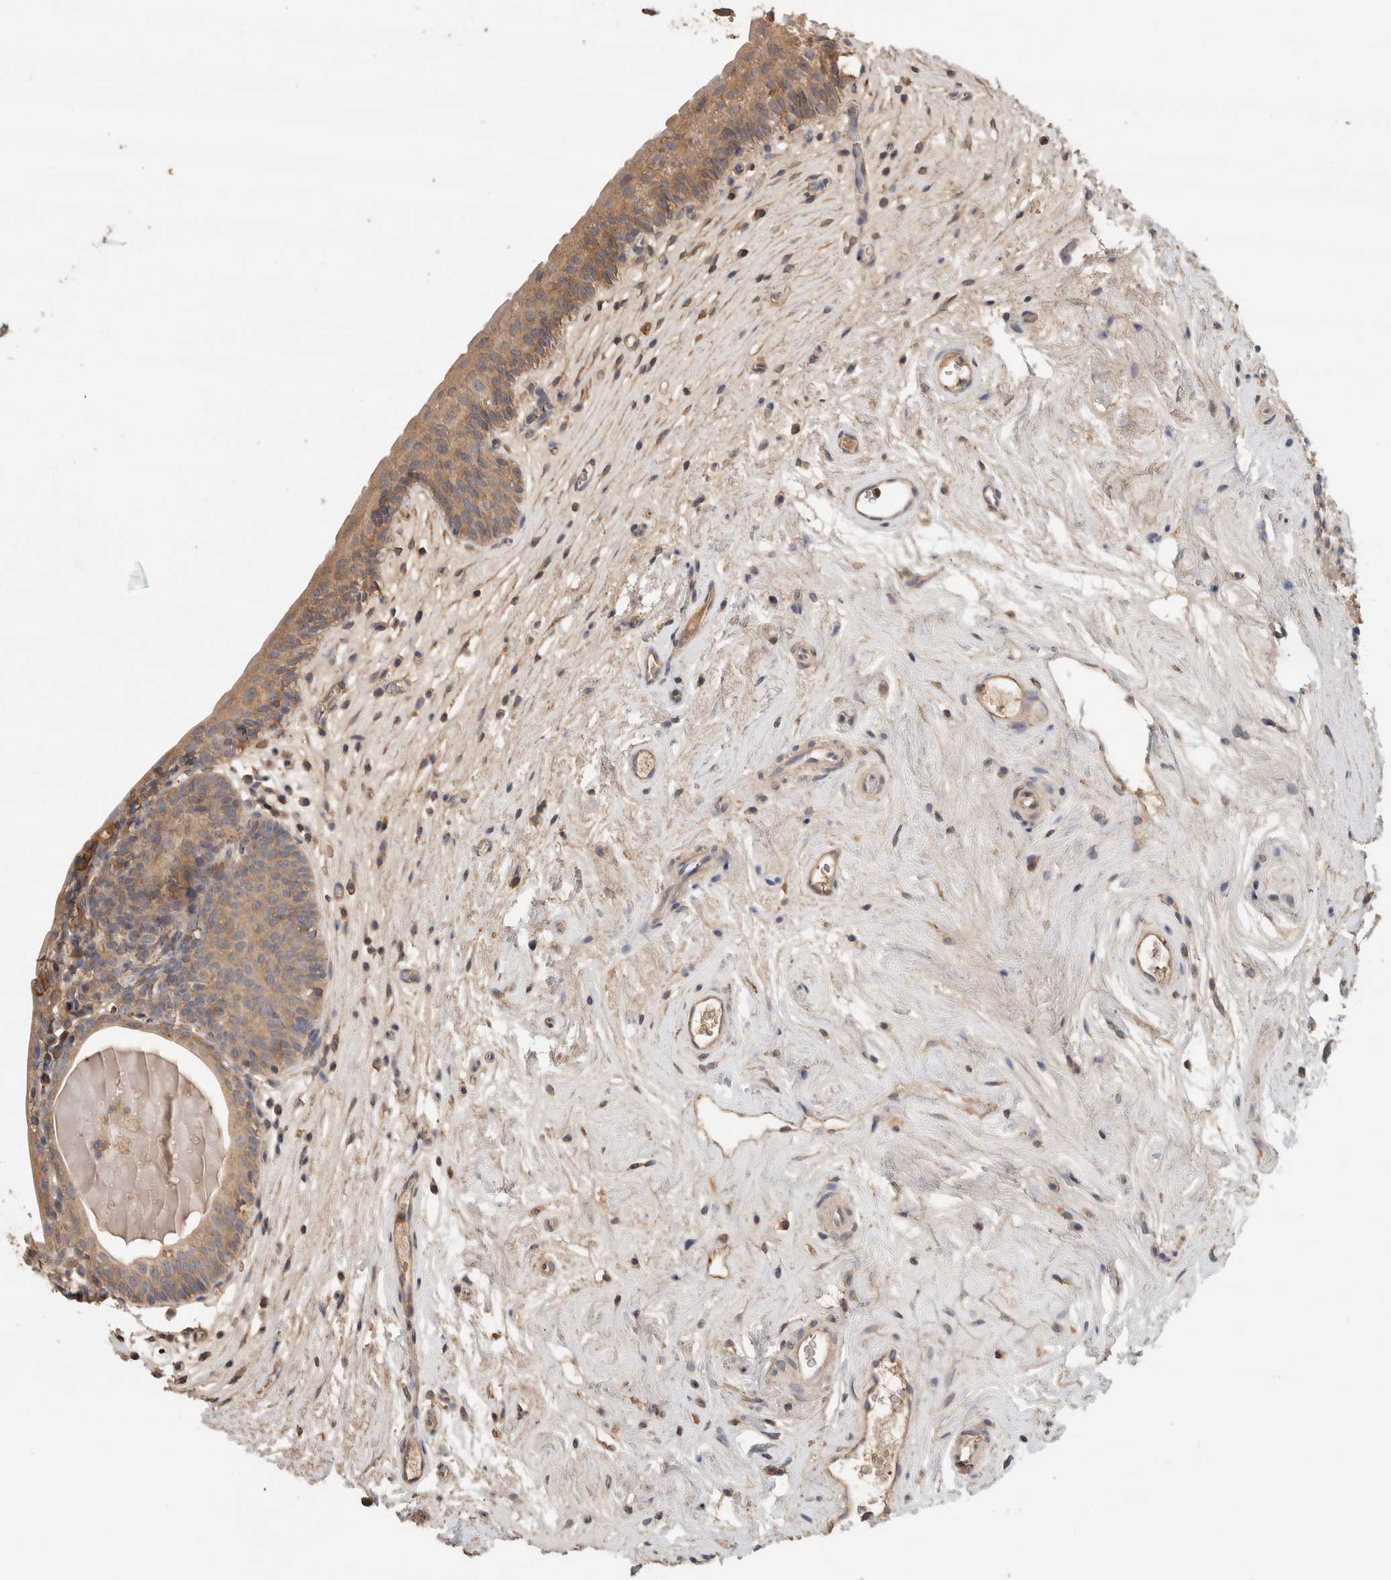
{"staining": {"intensity": "moderate", "quantity": "25%-75%", "location": "cytoplasmic/membranous"}, "tissue": "urinary bladder", "cell_type": "Urothelial cells", "image_type": "normal", "snomed": [{"axis": "morphology", "description": "Normal tissue, NOS"}, {"axis": "topography", "description": "Urinary bladder"}], "caption": "Immunohistochemistry photomicrograph of benign urinary bladder: human urinary bladder stained using immunohistochemistry displays medium levels of moderate protein expression localized specifically in the cytoplasmic/membranous of urothelial cells, appearing as a cytoplasmic/membranous brown color.", "gene": "EIF4G3", "patient": {"sex": "male", "age": 83}}